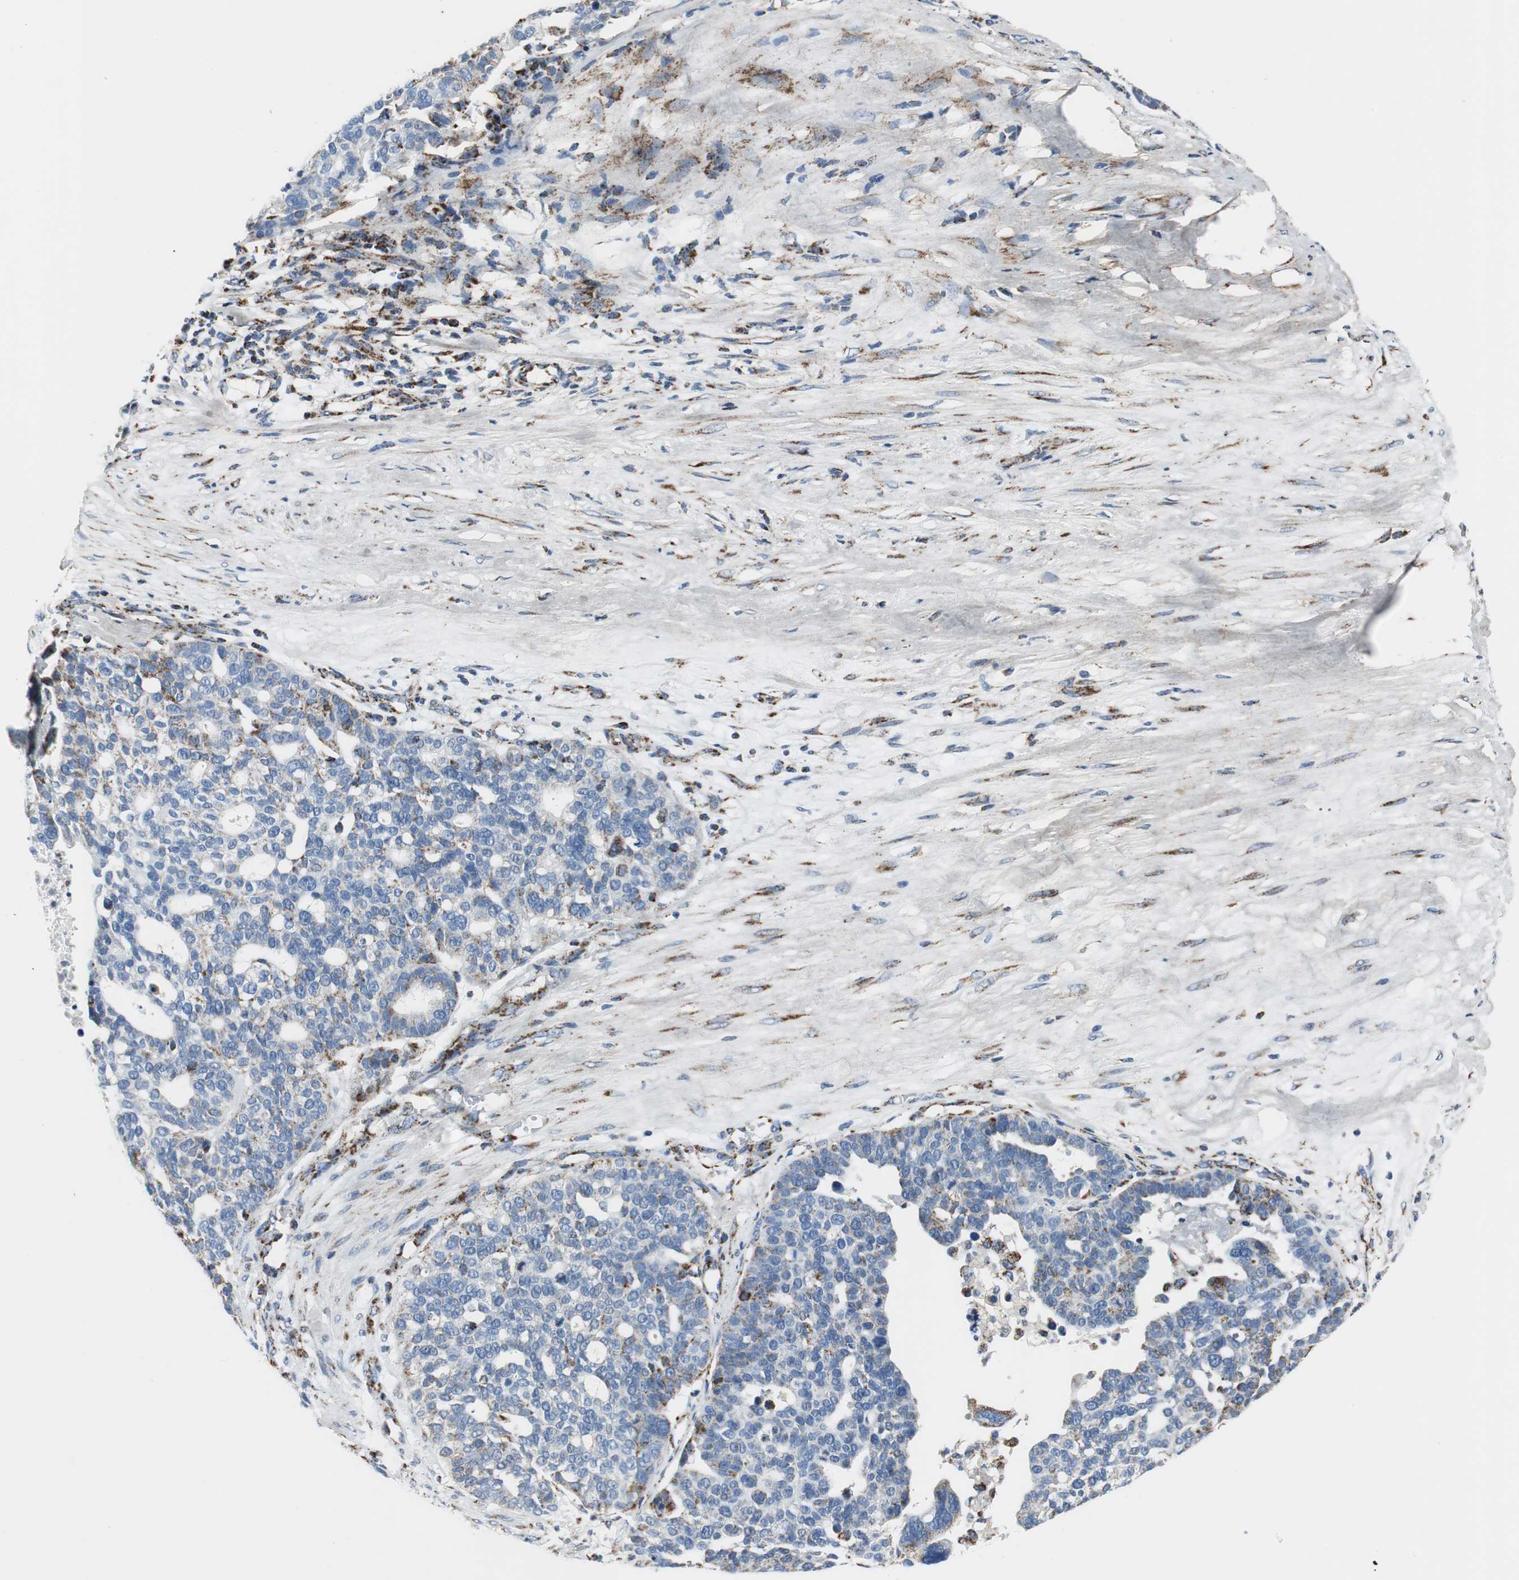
{"staining": {"intensity": "strong", "quantity": "<25%", "location": "cytoplasmic/membranous"}, "tissue": "ovarian cancer", "cell_type": "Tumor cells", "image_type": "cancer", "snomed": [{"axis": "morphology", "description": "Cystadenocarcinoma, serous, NOS"}, {"axis": "topography", "description": "Ovary"}], "caption": "Strong cytoplasmic/membranous protein staining is appreciated in approximately <25% of tumor cells in ovarian cancer (serous cystadenocarcinoma).", "gene": "C1QTNF7", "patient": {"sex": "female", "age": 59}}